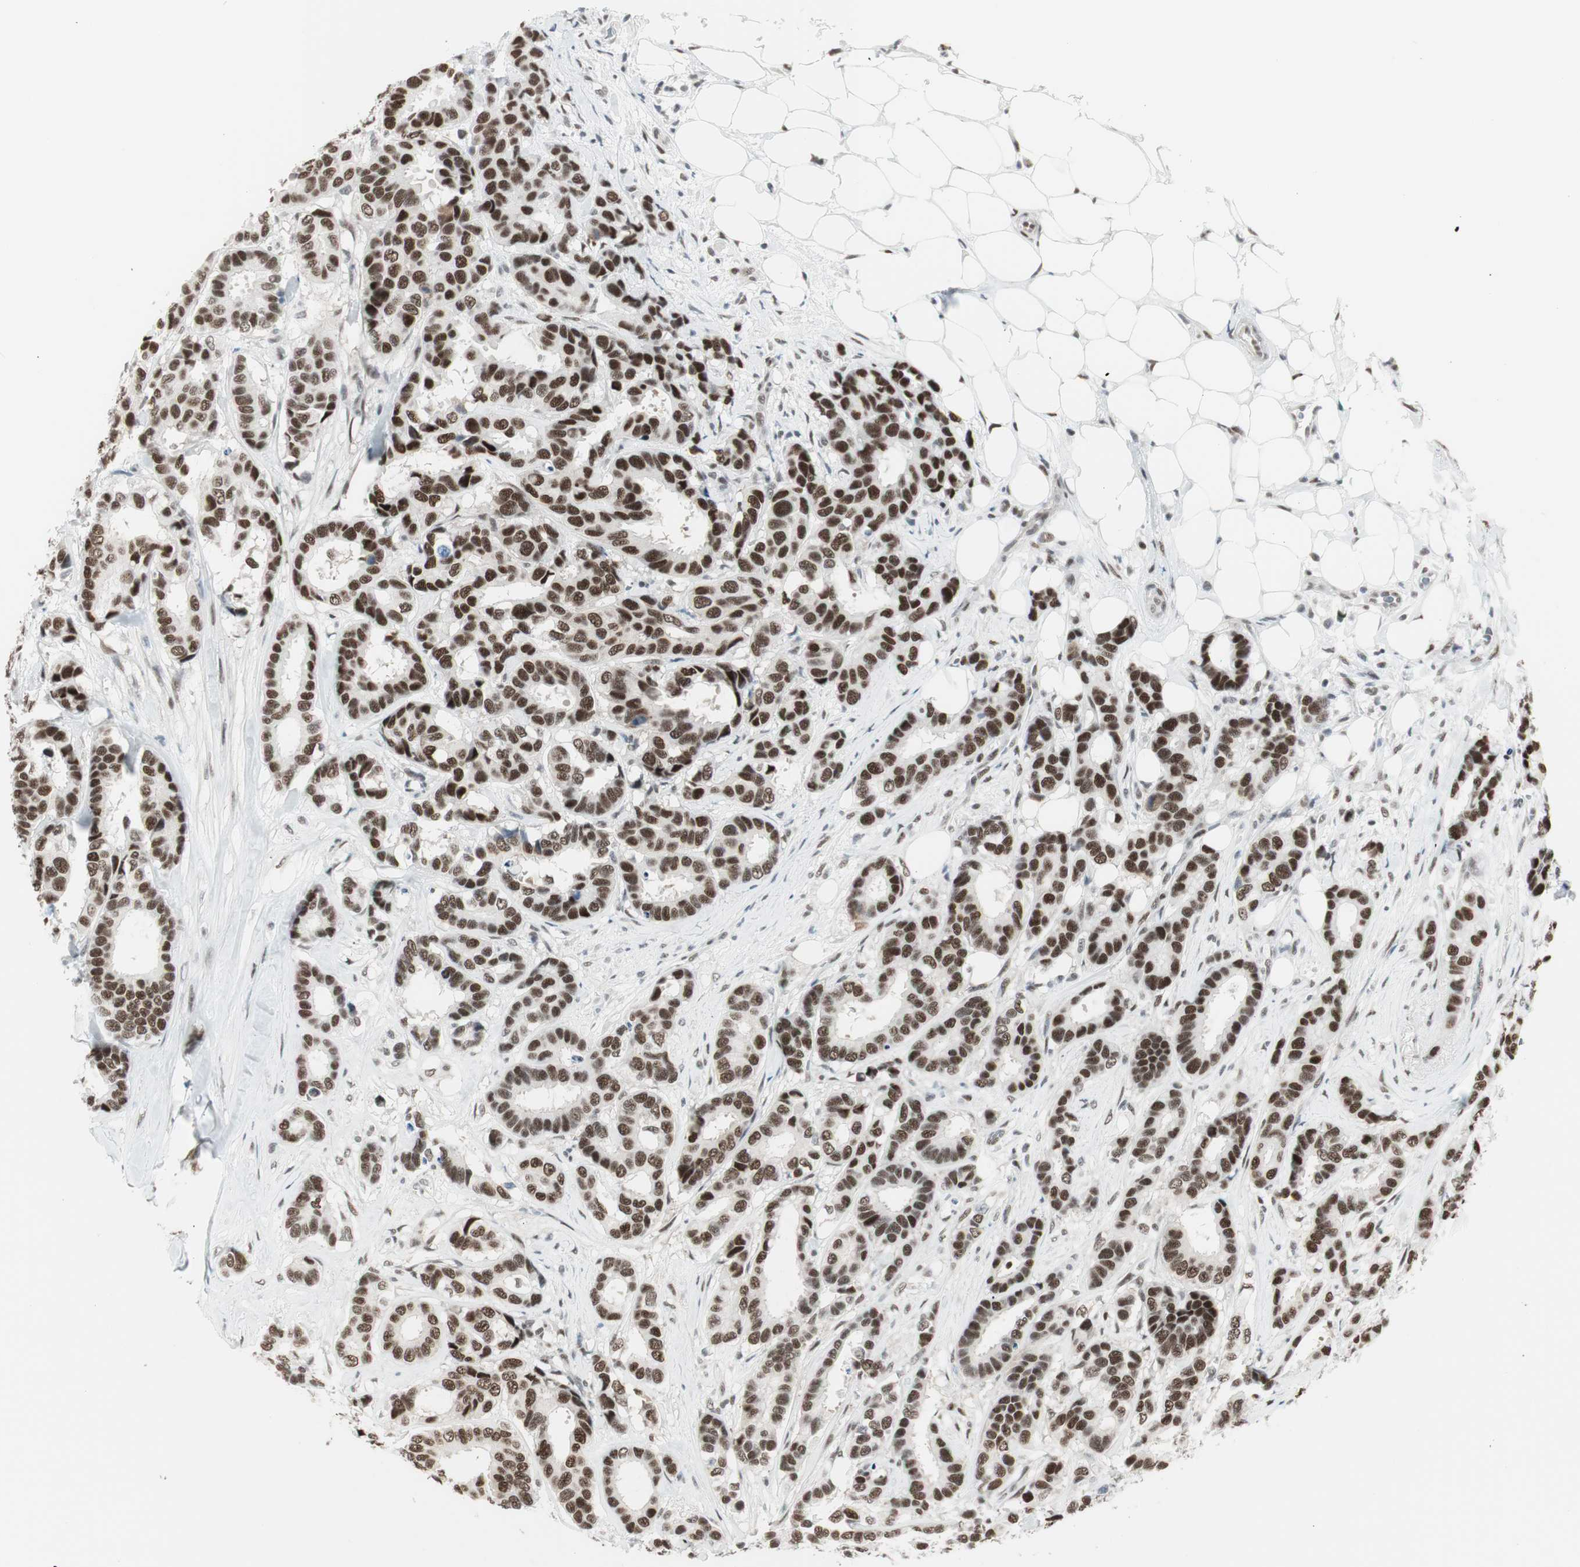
{"staining": {"intensity": "strong", "quantity": ">75%", "location": "nuclear"}, "tissue": "breast cancer", "cell_type": "Tumor cells", "image_type": "cancer", "snomed": [{"axis": "morphology", "description": "Duct carcinoma"}, {"axis": "topography", "description": "Breast"}], "caption": "IHC photomicrograph of breast cancer (intraductal carcinoma) stained for a protein (brown), which demonstrates high levels of strong nuclear expression in approximately >75% of tumor cells.", "gene": "HEXIM1", "patient": {"sex": "female", "age": 87}}